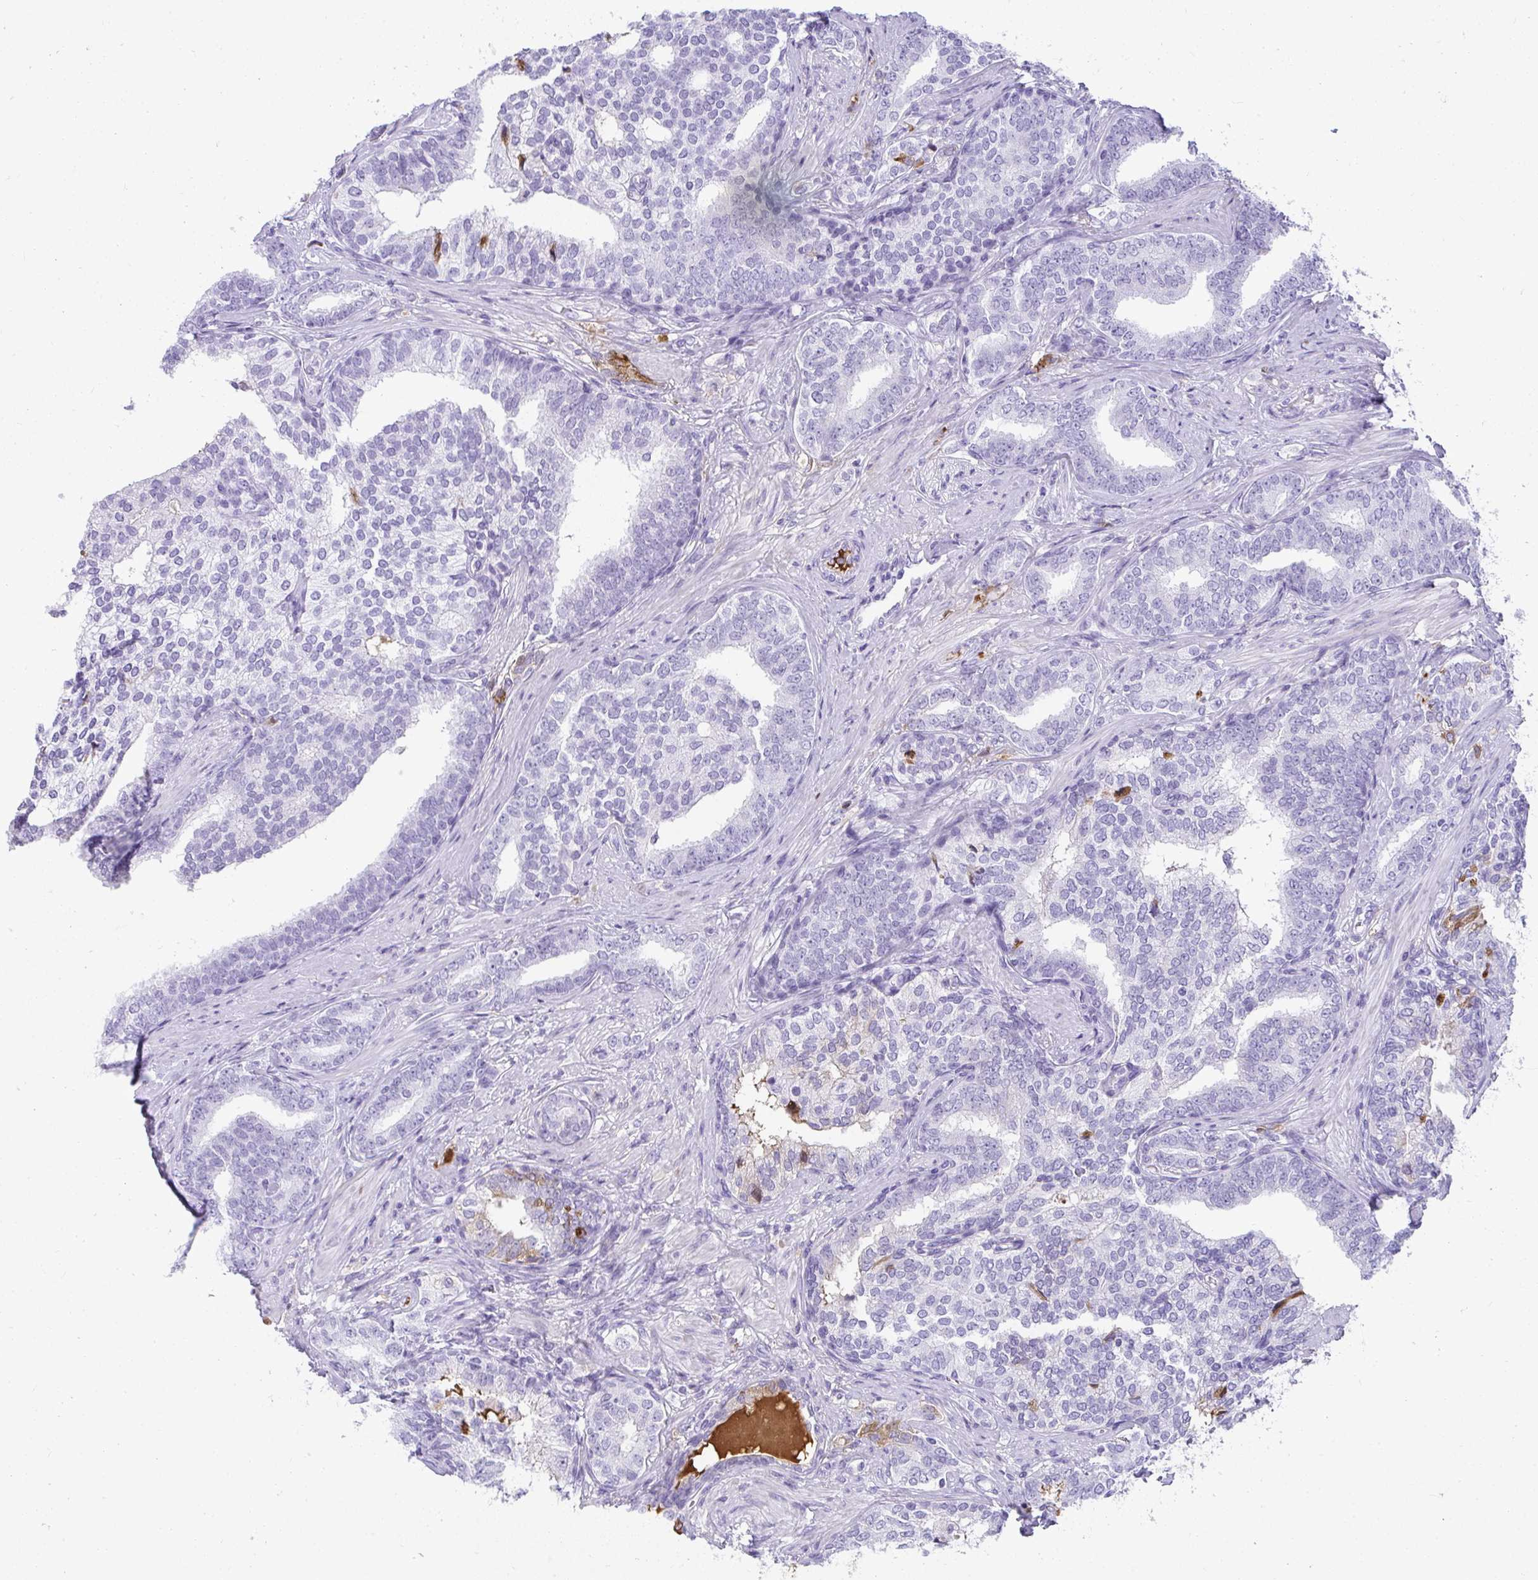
{"staining": {"intensity": "negative", "quantity": "none", "location": "none"}, "tissue": "prostate cancer", "cell_type": "Tumor cells", "image_type": "cancer", "snomed": [{"axis": "morphology", "description": "Adenocarcinoma, High grade"}, {"axis": "topography", "description": "Prostate"}], "caption": "A micrograph of human high-grade adenocarcinoma (prostate) is negative for staining in tumor cells.", "gene": "ZSWIM3", "patient": {"sex": "male", "age": 72}}